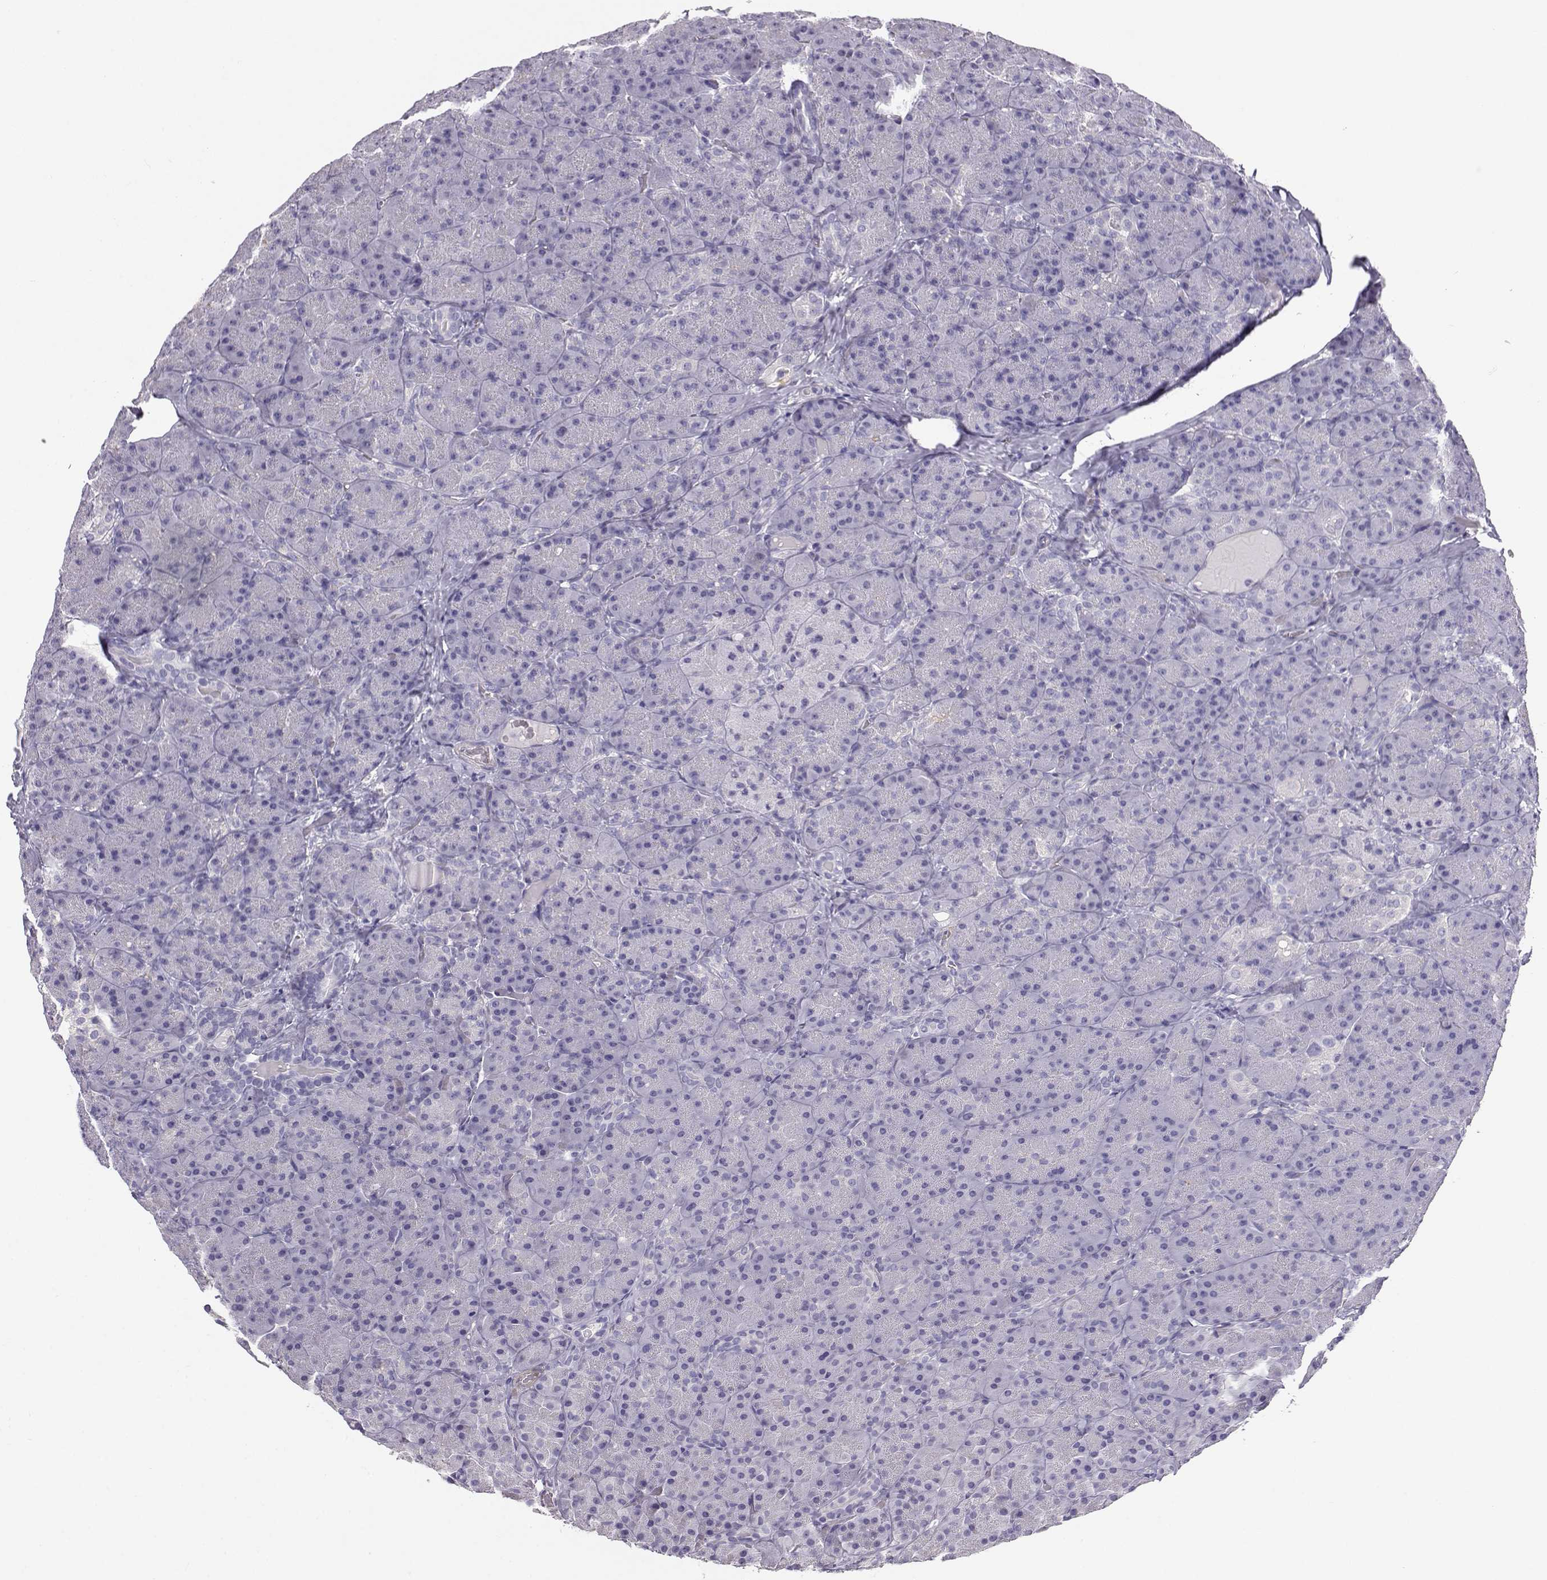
{"staining": {"intensity": "negative", "quantity": "none", "location": "none"}, "tissue": "pancreas", "cell_type": "Exocrine glandular cells", "image_type": "normal", "snomed": [{"axis": "morphology", "description": "Normal tissue, NOS"}, {"axis": "topography", "description": "Pancreas"}], "caption": "Exocrine glandular cells show no significant protein expression in normal pancreas. The staining is performed using DAB (3,3'-diaminobenzidine) brown chromogen with nuclei counter-stained in using hematoxylin.", "gene": "ENDOU", "patient": {"sex": "male", "age": 57}}